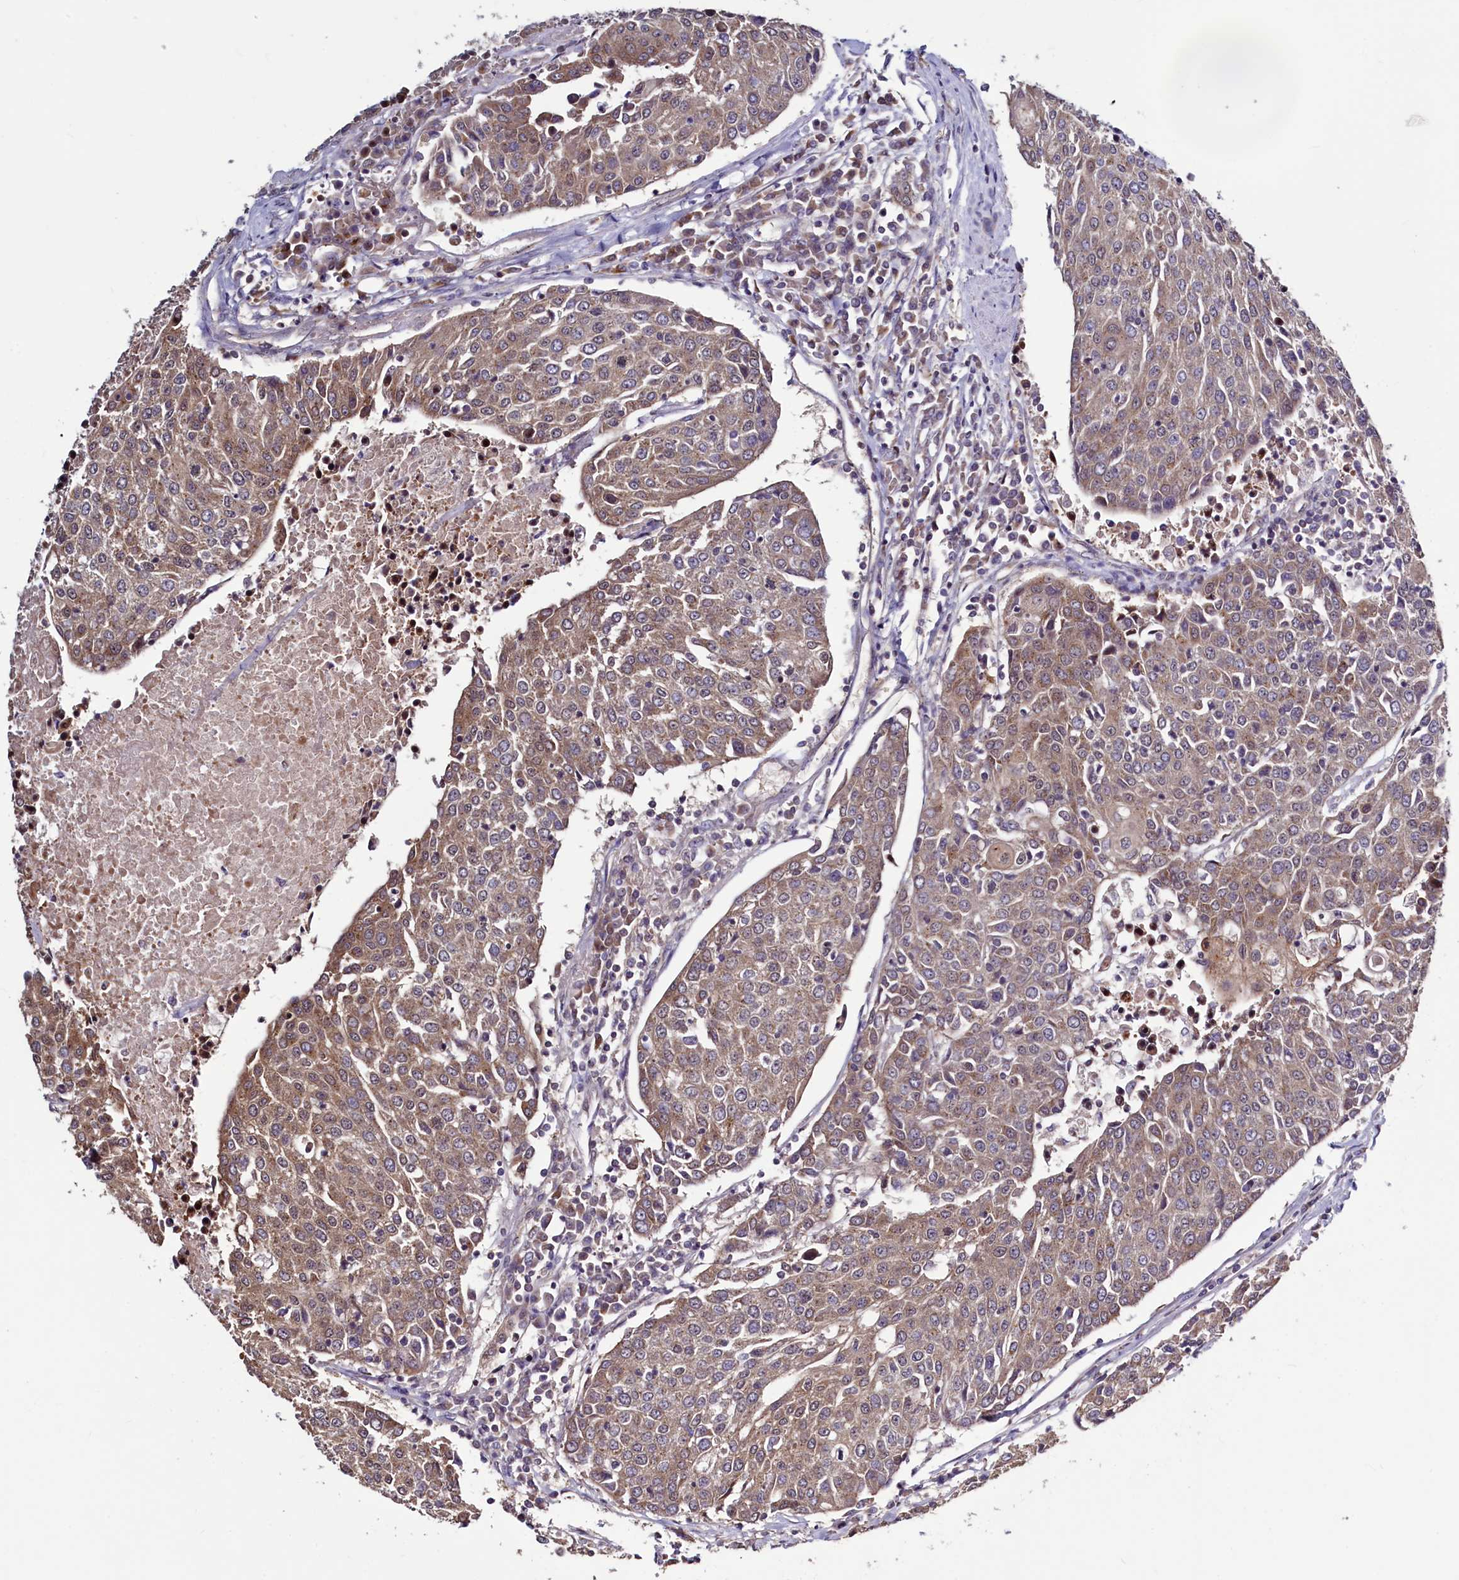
{"staining": {"intensity": "moderate", "quantity": ">75%", "location": "cytoplasmic/membranous"}, "tissue": "urothelial cancer", "cell_type": "Tumor cells", "image_type": "cancer", "snomed": [{"axis": "morphology", "description": "Urothelial carcinoma, High grade"}, {"axis": "topography", "description": "Urinary bladder"}], "caption": "Immunohistochemical staining of human urothelial cancer exhibits moderate cytoplasmic/membranous protein staining in approximately >75% of tumor cells. The staining was performed using DAB (3,3'-diaminobenzidine) to visualize the protein expression in brown, while the nuclei were stained in blue with hematoxylin (Magnification: 20x).", "gene": "SEC24C", "patient": {"sex": "female", "age": 85}}